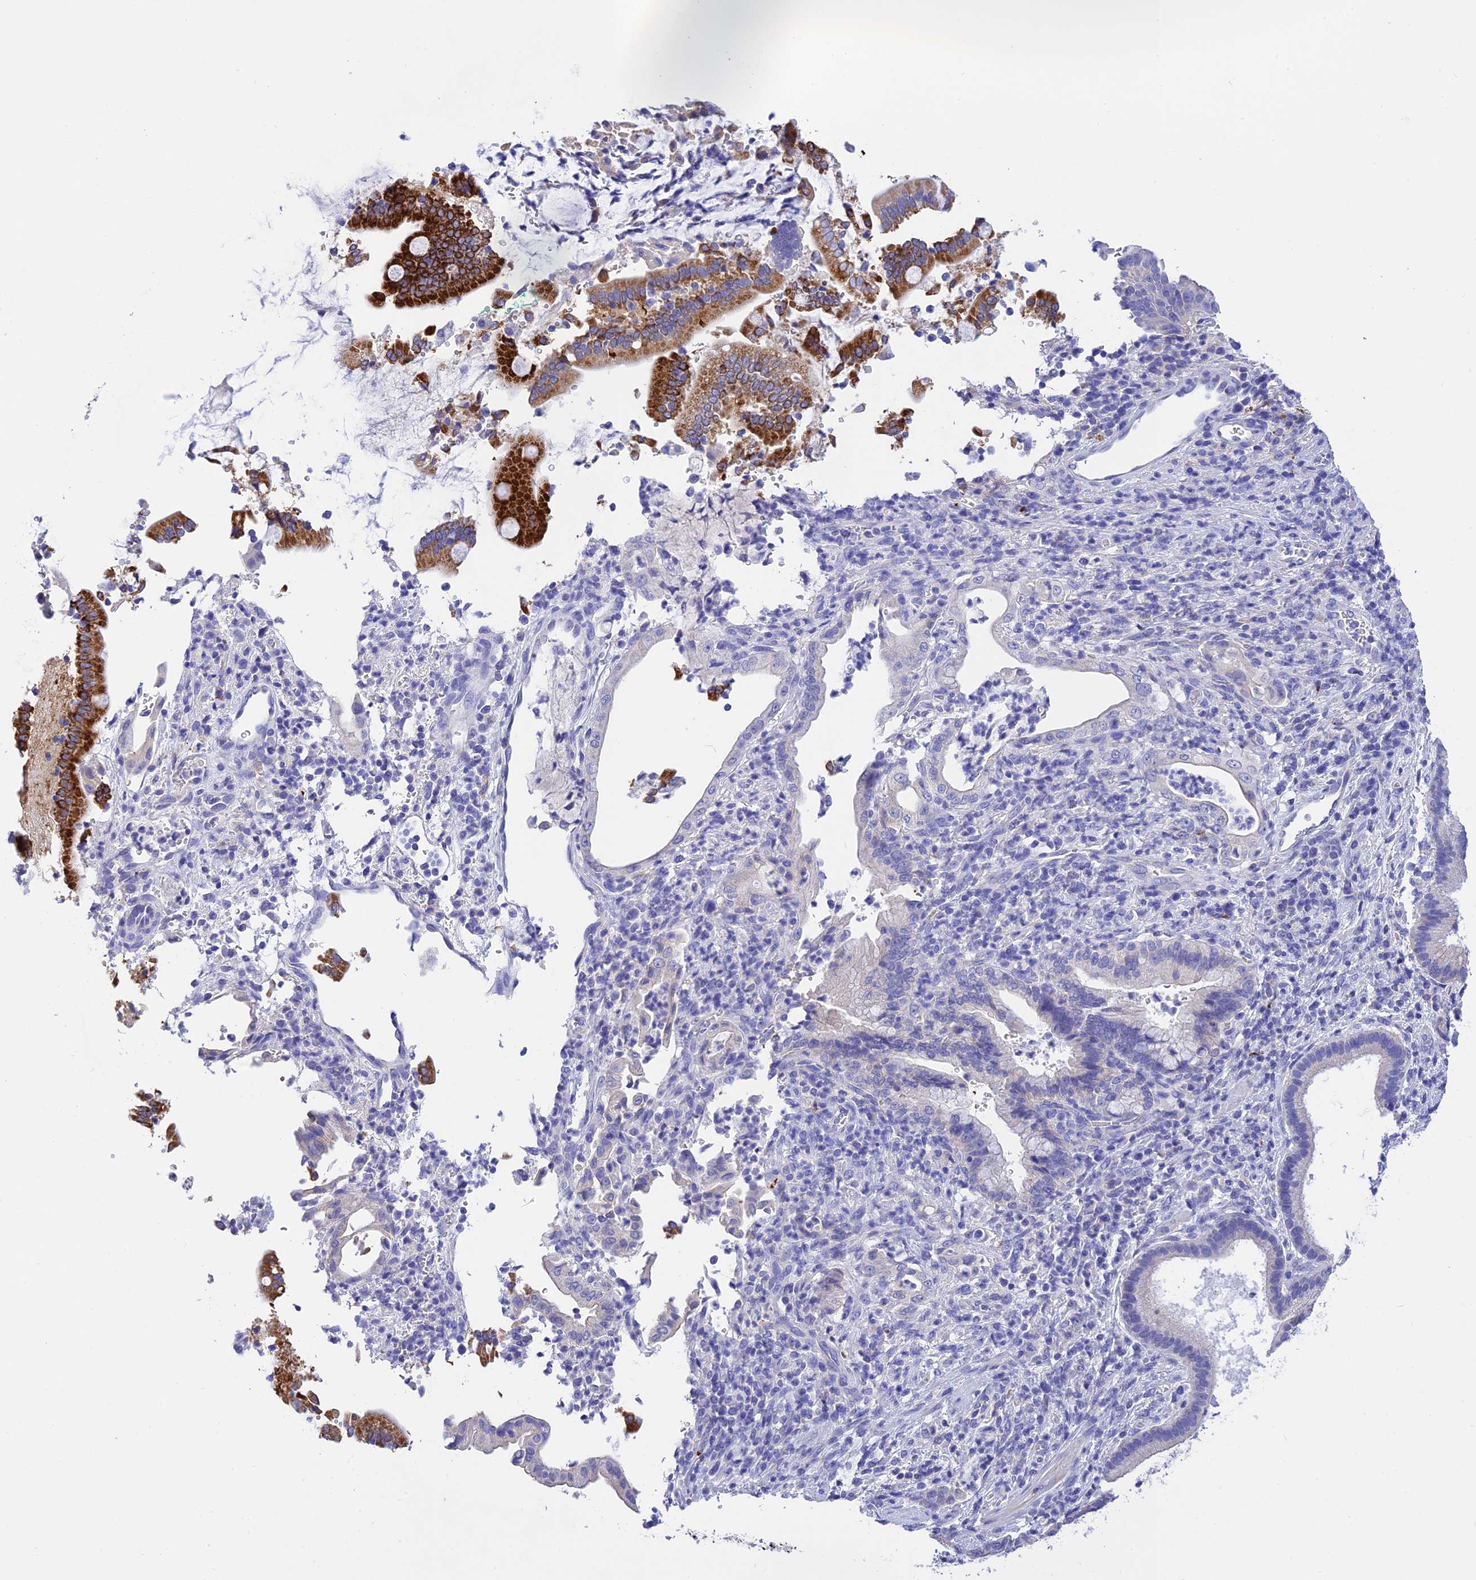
{"staining": {"intensity": "negative", "quantity": "none", "location": "none"}, "tissue": "pancreatic cancer", "cell_type": "Tumor cells", "image_type": "cancer", "snomed": [{"axis": "morphology", "description": "Normal tissue, NOS"}, {"axis": "morphology", "description": "Adenocarcinoma, NOS"}, {"axis": "topography", "description": "Pancreas"}], "caption": "Tumor cells show no significant expression in adenocarcinoma (pancreatic). Nuclei are stained in blue.", "gene": "MS4A5", "patient": {"sex": "female", "age": 55}}